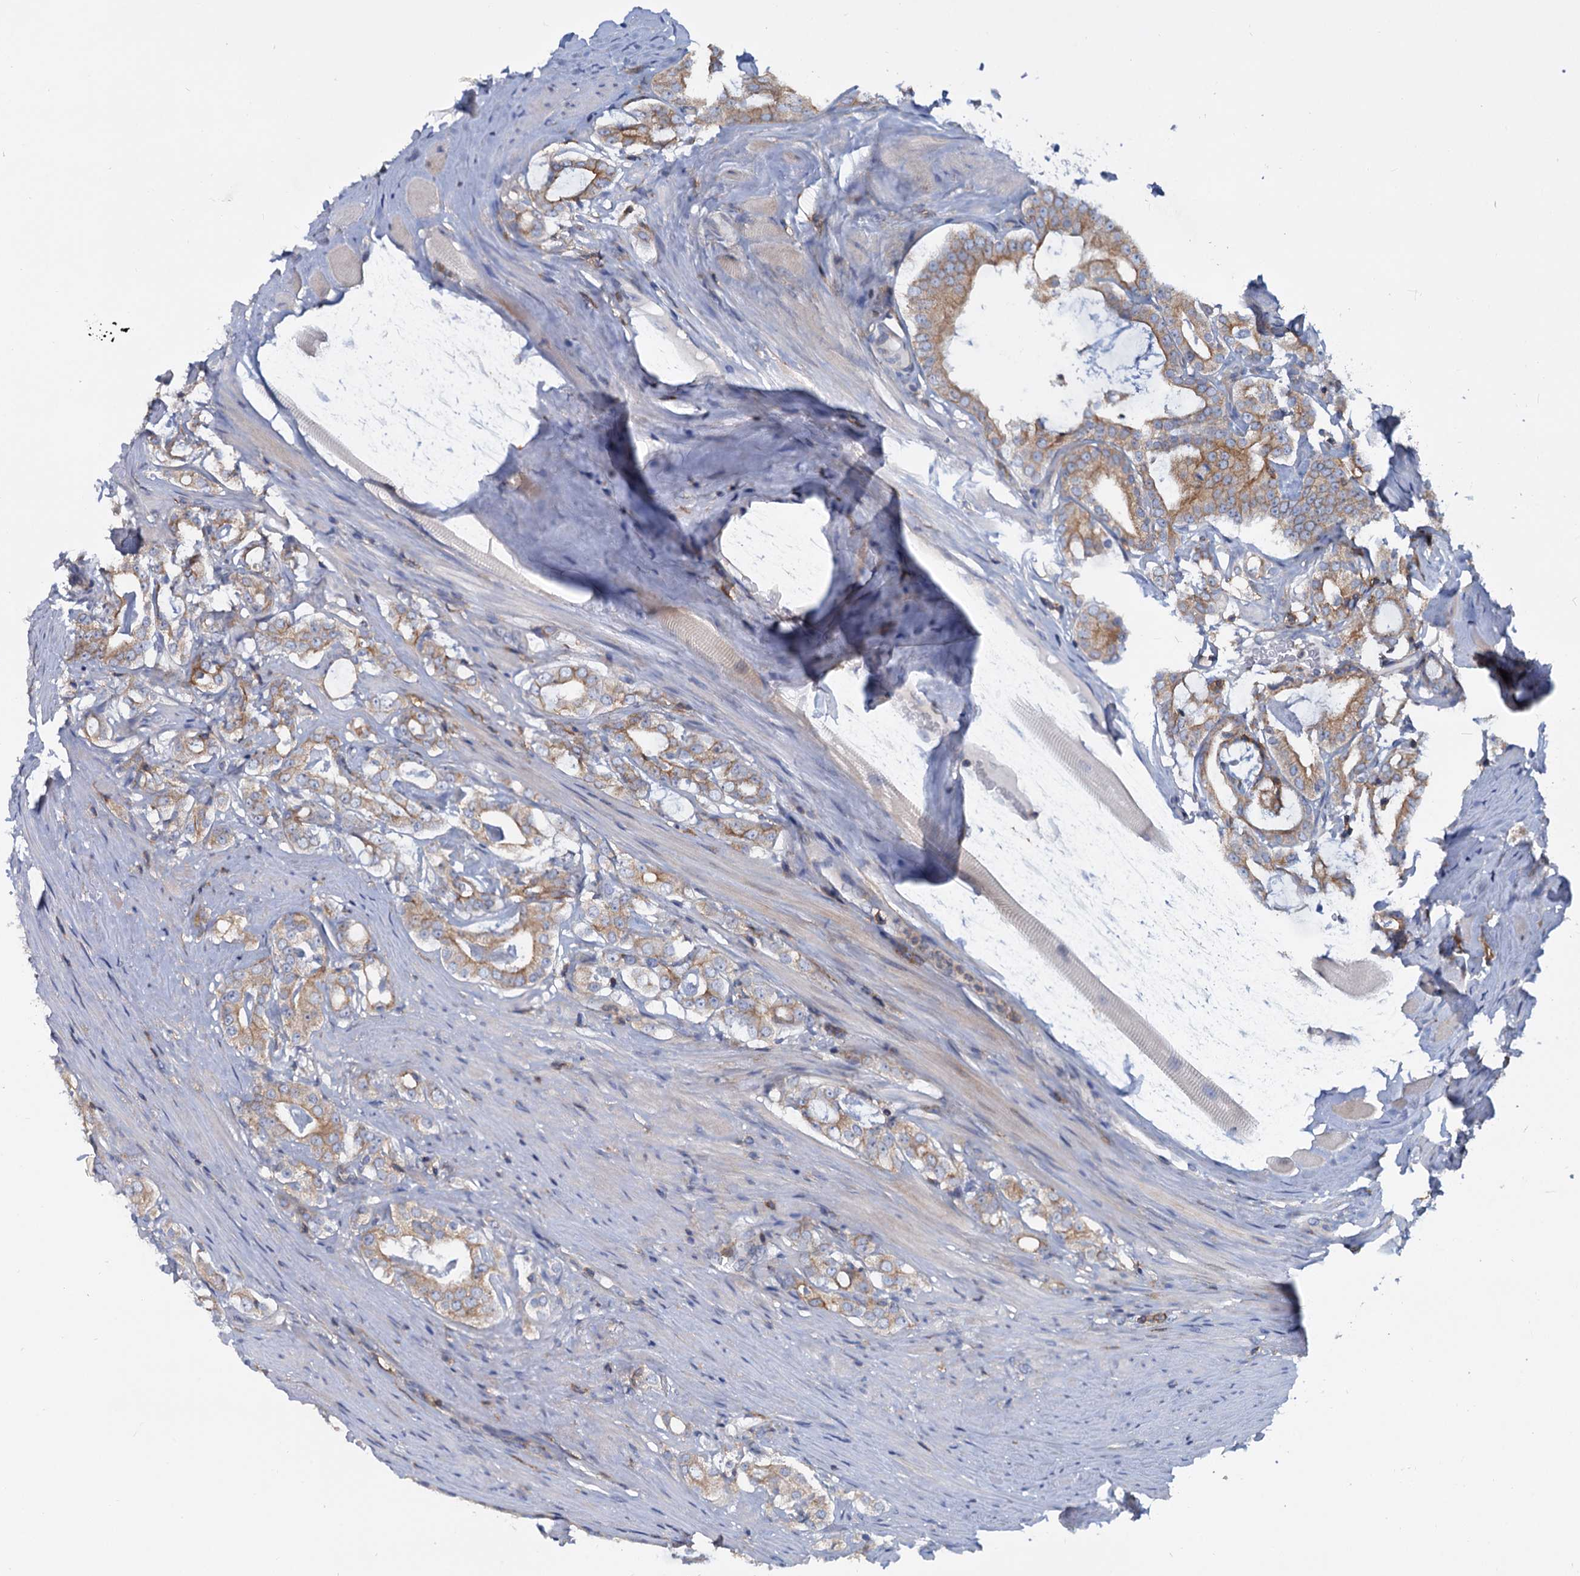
{"staining": {"intensity": "moderate", "quantity": ">75%", "location": "cytoplasmic/membranous"}, "tissue": "prostate cancer", "cell_type": "Tumor cells", "image_type": "cancer", "snomed": [{"axis": "morphology", "description": "Adenocarcinoma, High grade"}, {"axis": "topography", "description": "Prostate"}], "caption": "A brown stain highlights moderate cytoplasmic/membranous staining of a protein in human prostate high-grade adenocarcinoma tumor cells.", "gene": "LRCH4", "patient": {"sex": "male", "age": 63}}